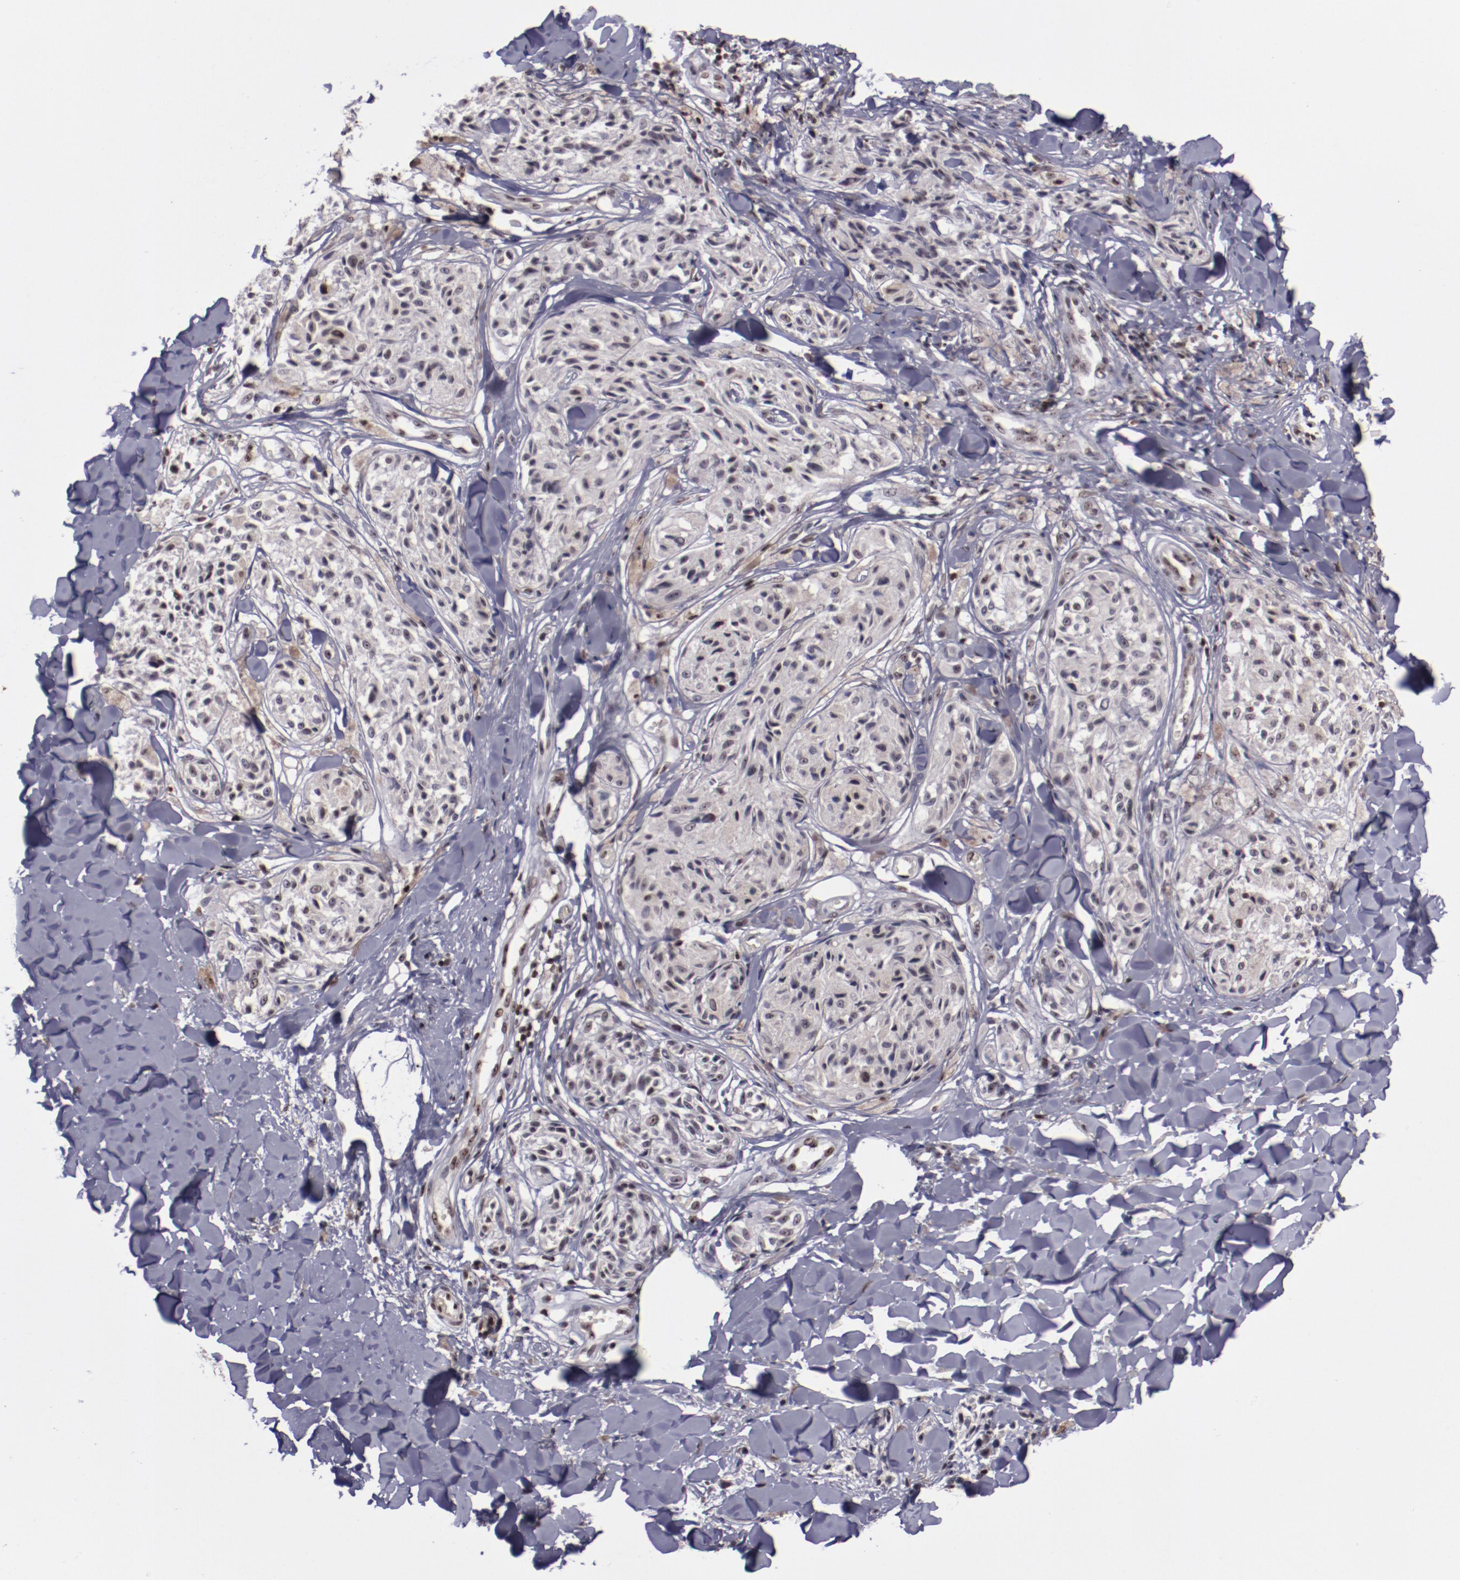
{"staining": {"intensity": "moderate", "quantity": "<25%", "location": "nuclear"}, "tissue": "melanoma", "cell_type": "Tumor cells", "image_type": "cancer", "snomed": [{"axis": "morphology", "description": "Malignant melanoma, Metastatic site"}, {"axis": "topography", "description": "Skin"}], "caption": "Malignant melanoma (metastatic site) tissue displays moderate nuclear positivity in about <25% of tumor cells, visualized by immunohistochemistry.", "gene": "DDX24", "patient": {"sex": "female", "age": 66}}